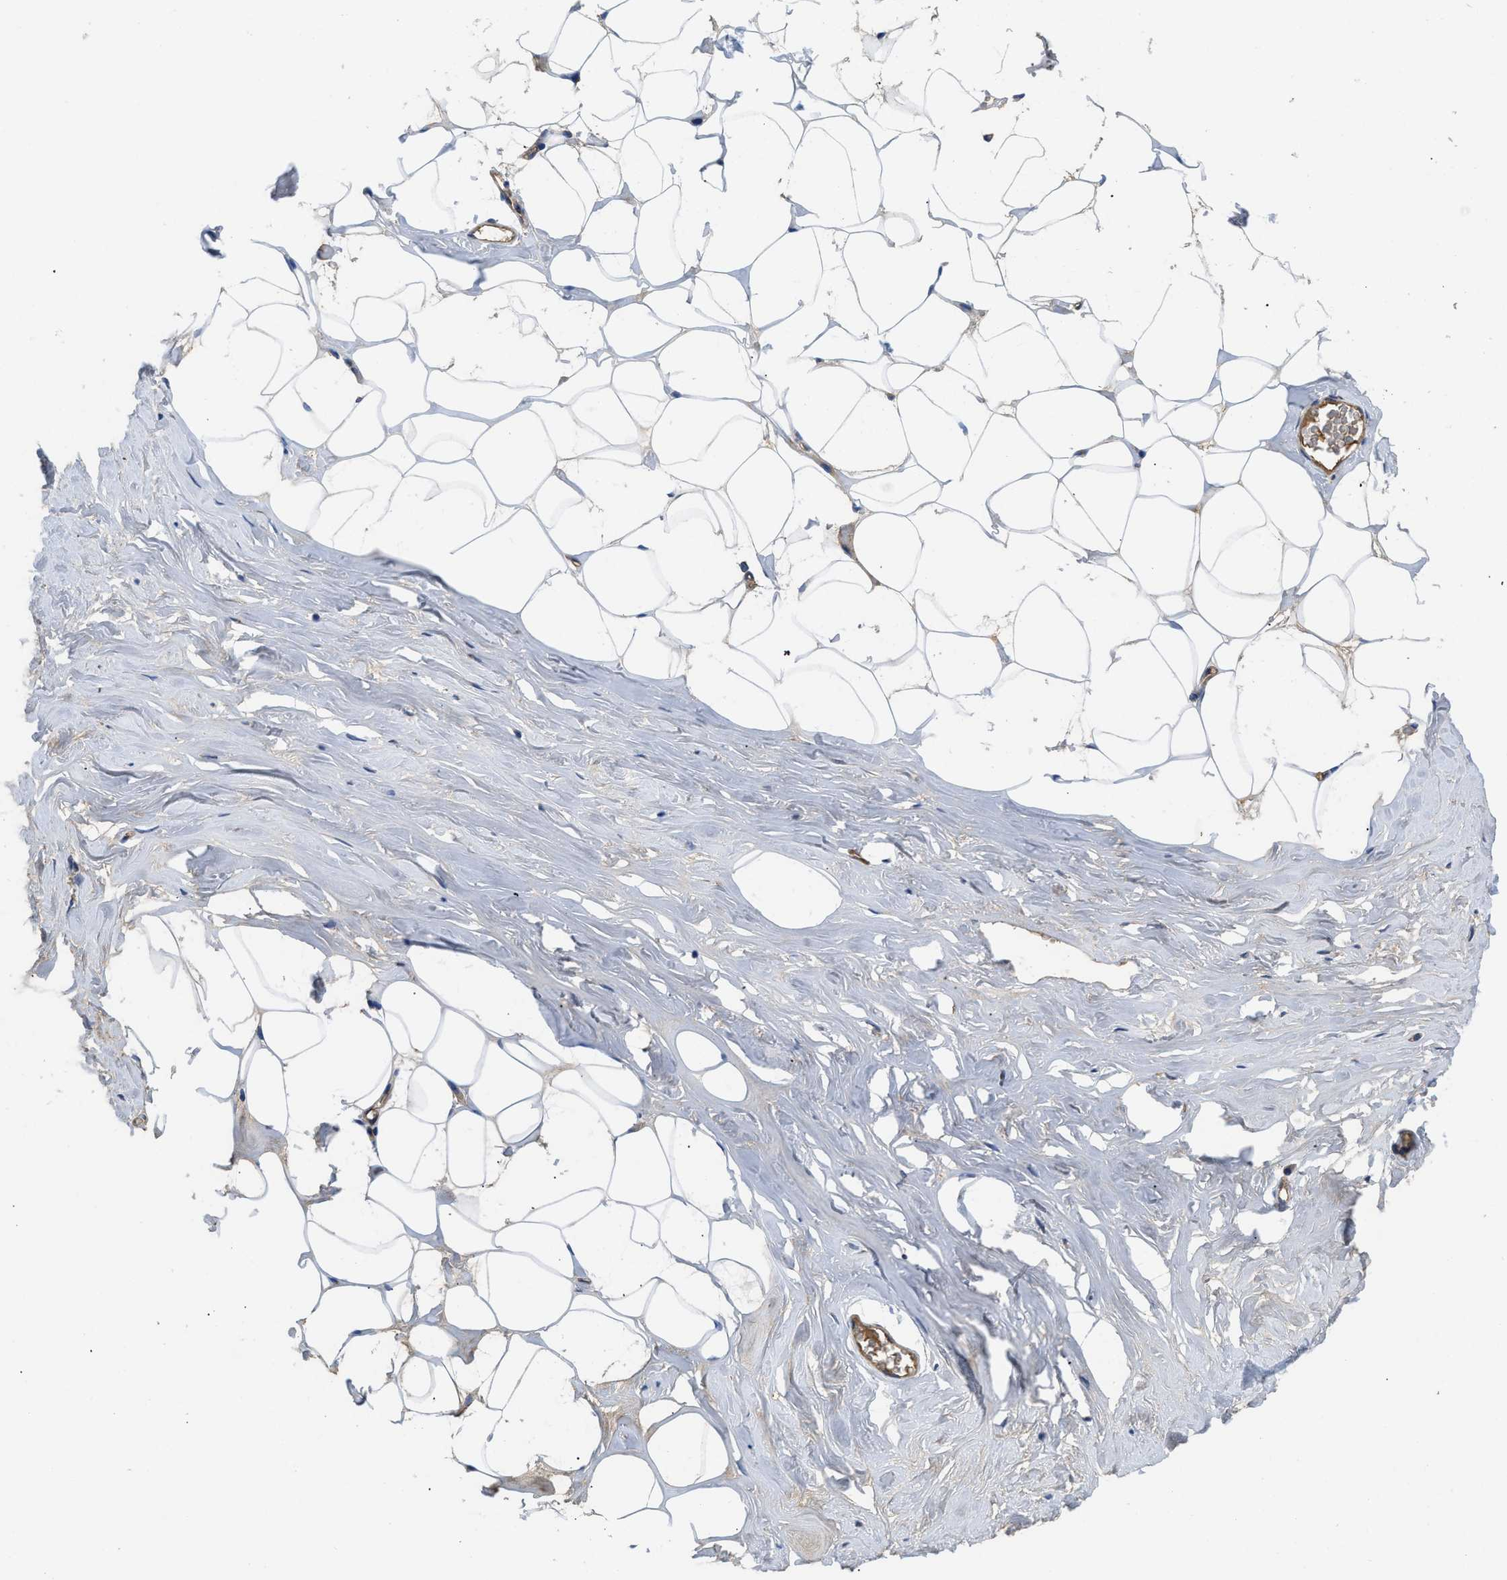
{"staining": {"intensity": "weak", "quantity": "25%-75%", "location": "cytoplasmic/membranous"}, "tissue": "adipose tissue", "cell_type": "Adipocytes", "image_type": "normal", "snomed": [{"axis": "morphology", "description": "Normal tissue, NOS"}, {"axis": "morphology", "description": "Fibrosis, NOS"}, {"axis": "topography", "description": "Breast"}, {"axis": "topography", "description": "Adipose tissue"}], "caption": "About 25%-75% of adipocytes in unremarkable human adipose tissue demonstrate weak cytoplasmic/membranous protein expression as visualized by brown immunohistochemical staining.", "gene": "USP4", "patient": {"sex": "female", "age": 39}}